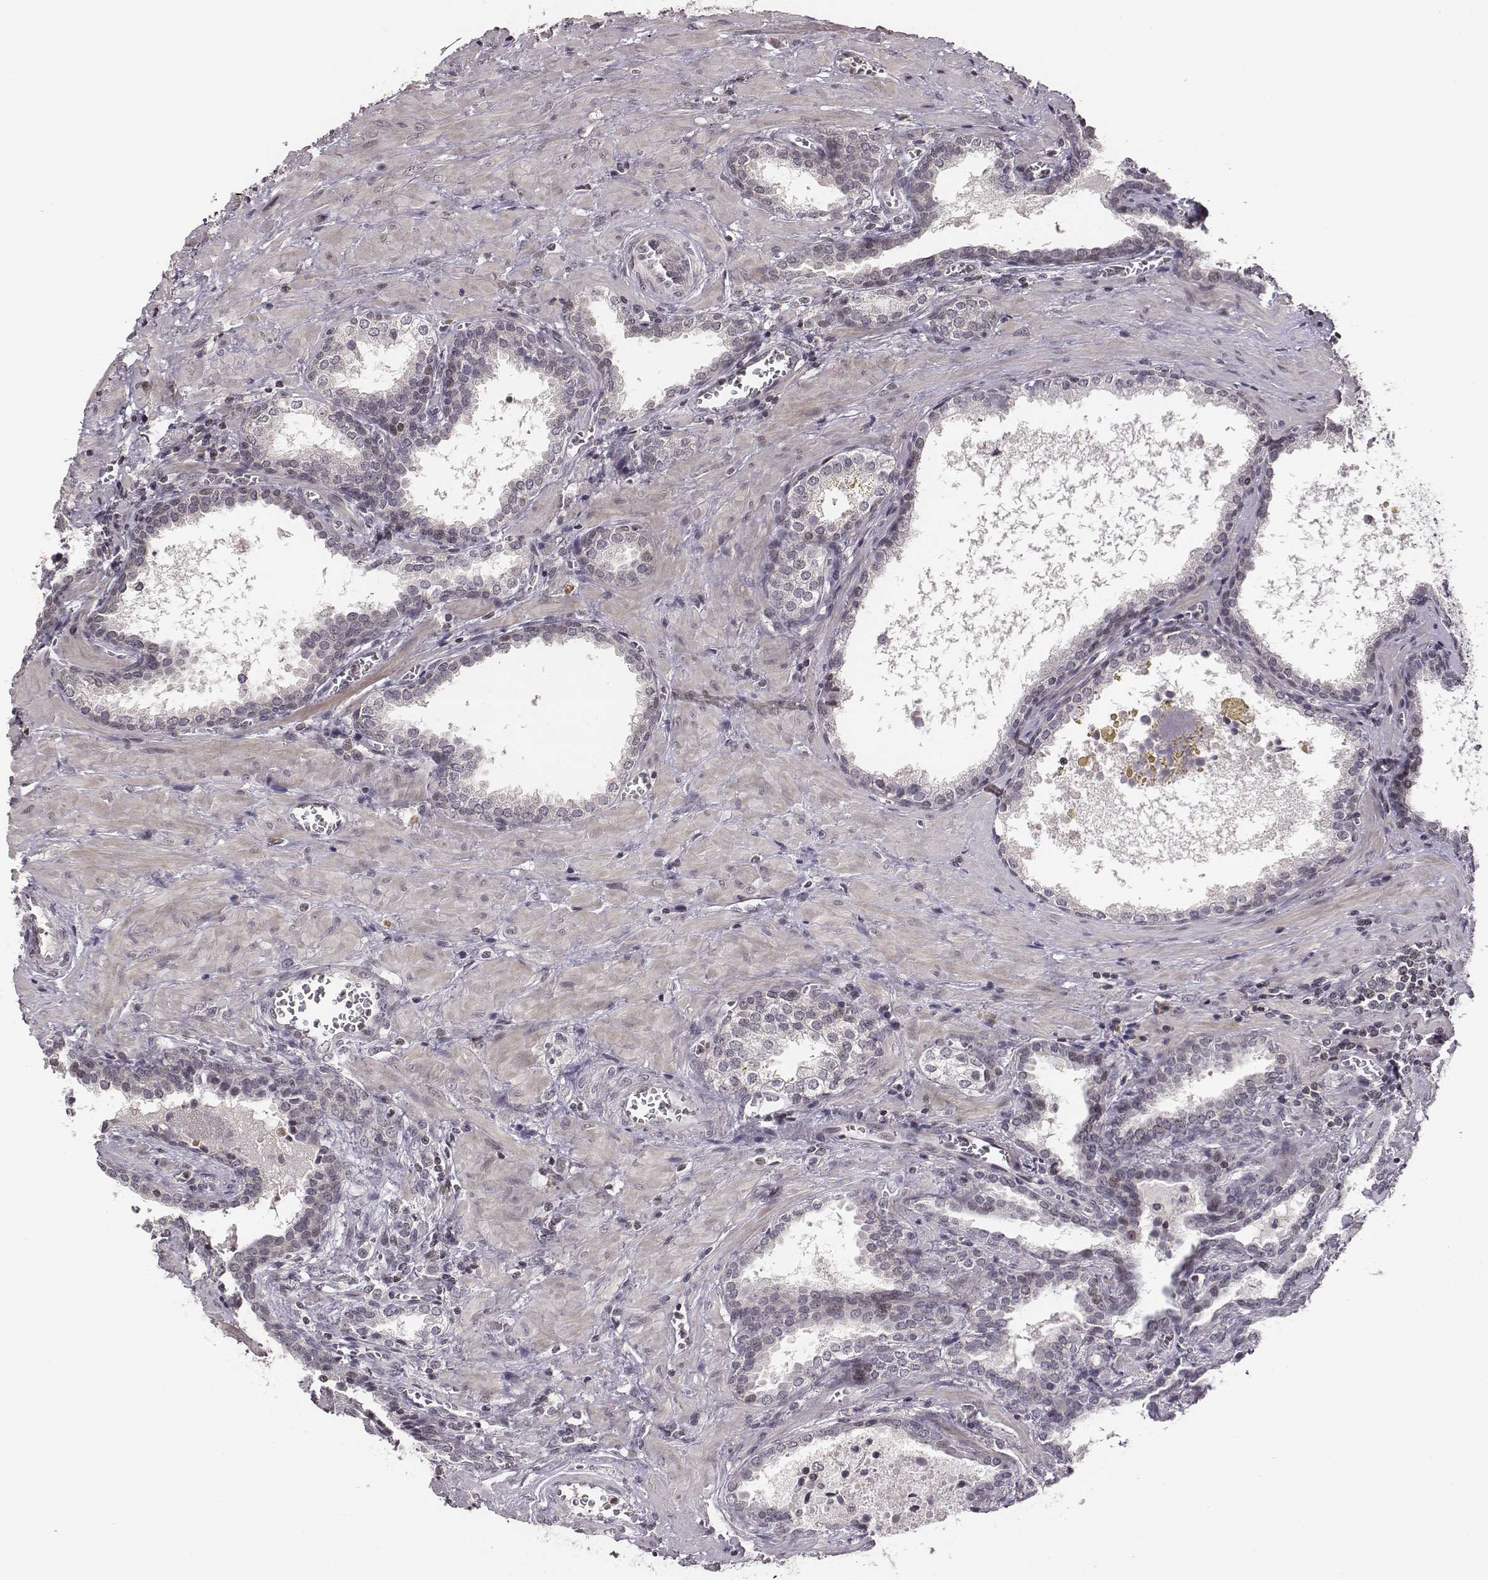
{"staining": {"intensity": "negative", "quantity": "none", "location": "none"}, "tissue": "prostate cancer", "cell_type": "Tumor cells", "image_type": "cancer", "snomed": [{"axis": "morphology", "description": "Adenocarcinoma, NOS"}, {"axis": "topography", "description": "Prostate and seminal vesicle, NOS"}], "caption": "Prostate cancer (adenocarcinoma) was stained to show a protein in brown. There is no significant staining in tumor cells.", "gene": "GRM4", "patient": {"sex": "male", "age": 63}}